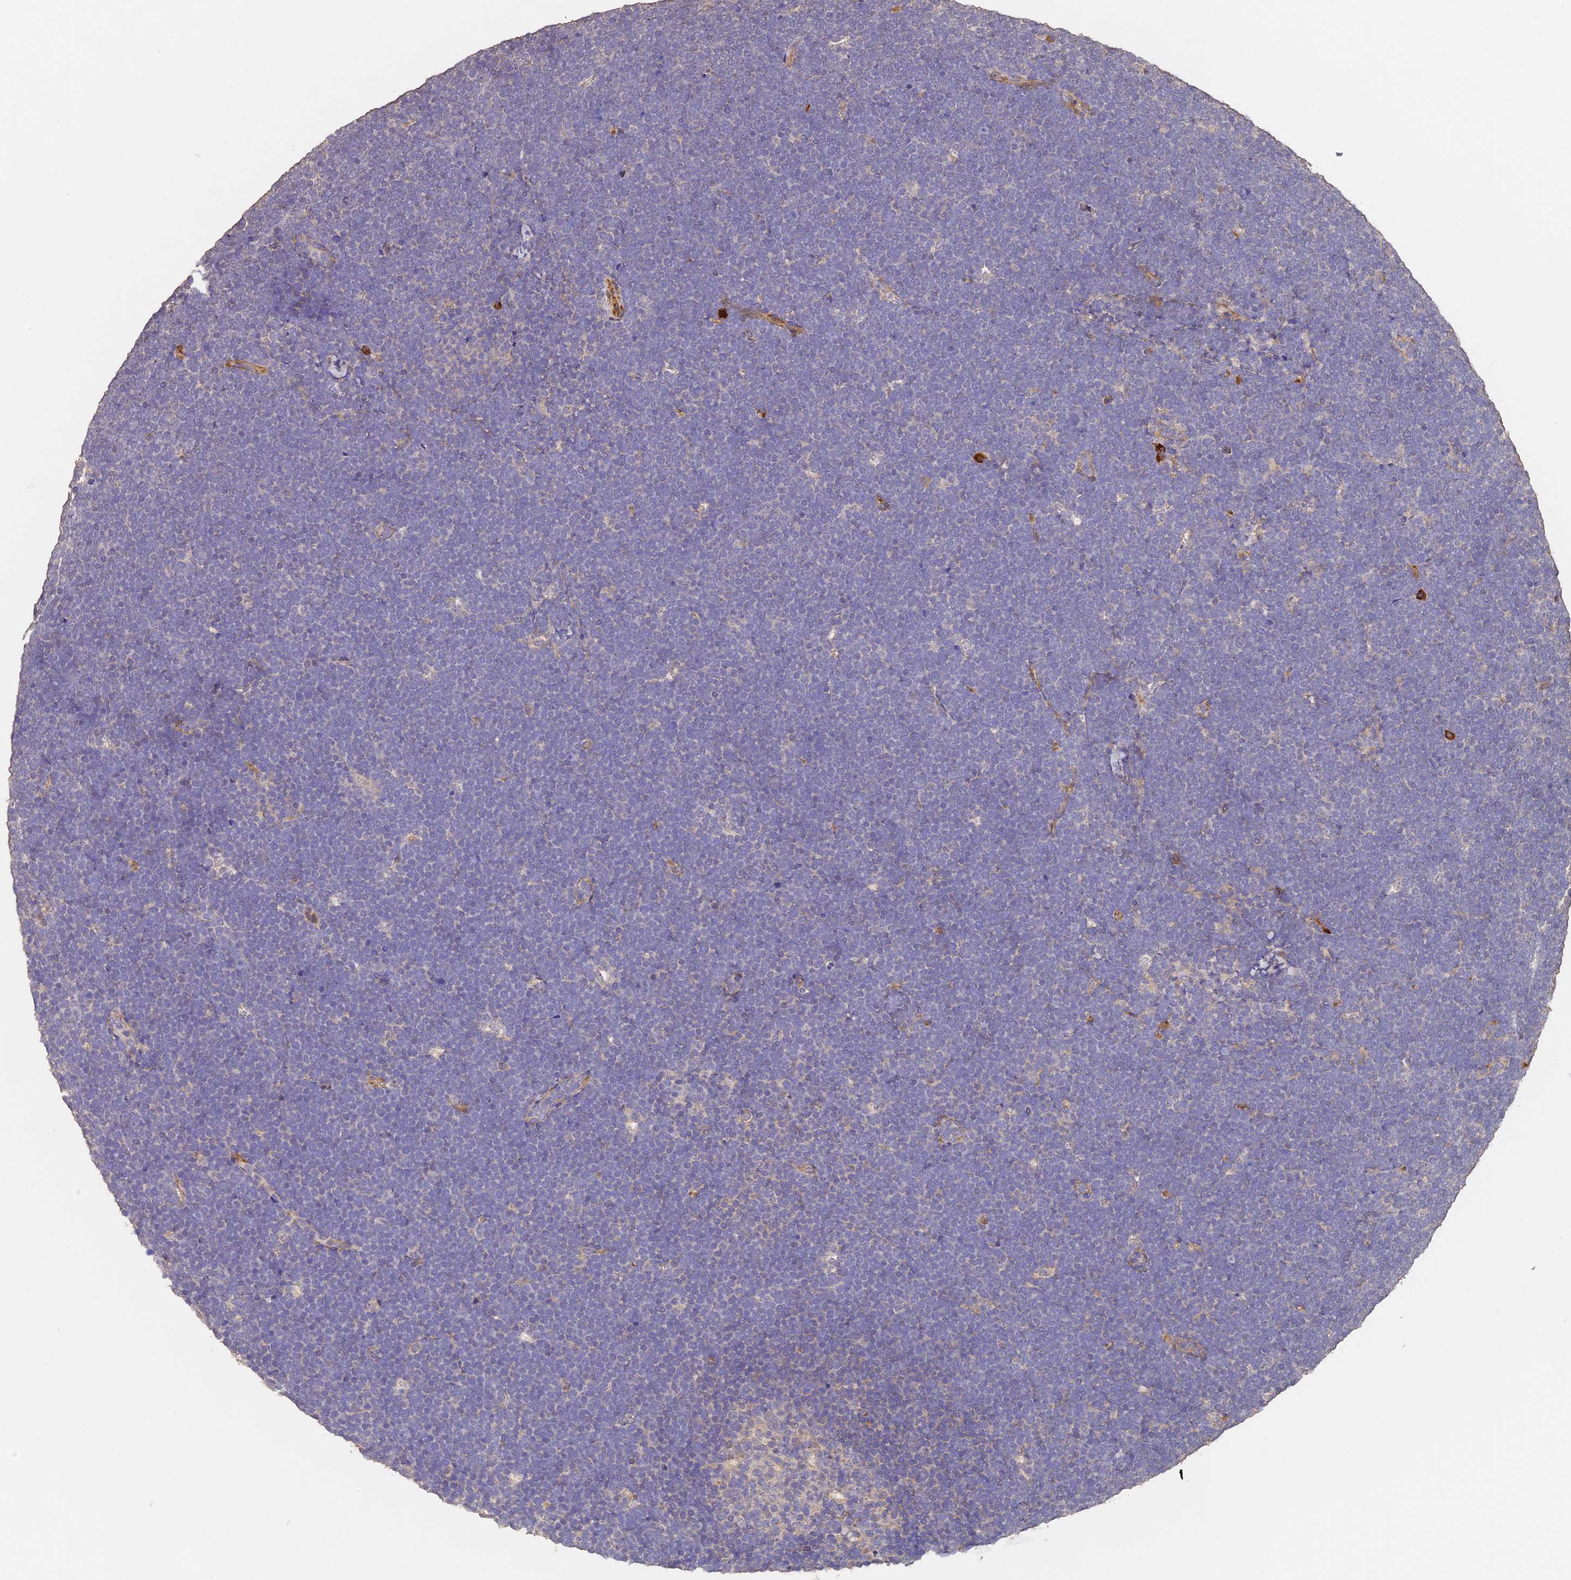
{"staining": {"intensity": "negative", "quantity": "none", "location": "none"}, "tissue": "lymphoma", "cell_type": "Tumor cells", "image_type": "cancer", "snomed": [{"axis": "morphology", "description": "Malignant lymphoma, non-Hodgkin's type, High grade"}, {"axis": "topography", "description": "Lymph node"}], "caption": "High magnification brightfield microscopy of high-grade malignant lymphoma, non-Hodgkin's type stained with DAB (3,3'-diaminobenzidine) (brown) and counterstained with hematoxylin (blue): tumor cells show no significant staining.", "gene": "SLC11A1", "patient": {"sex": "male", "age": 13}}